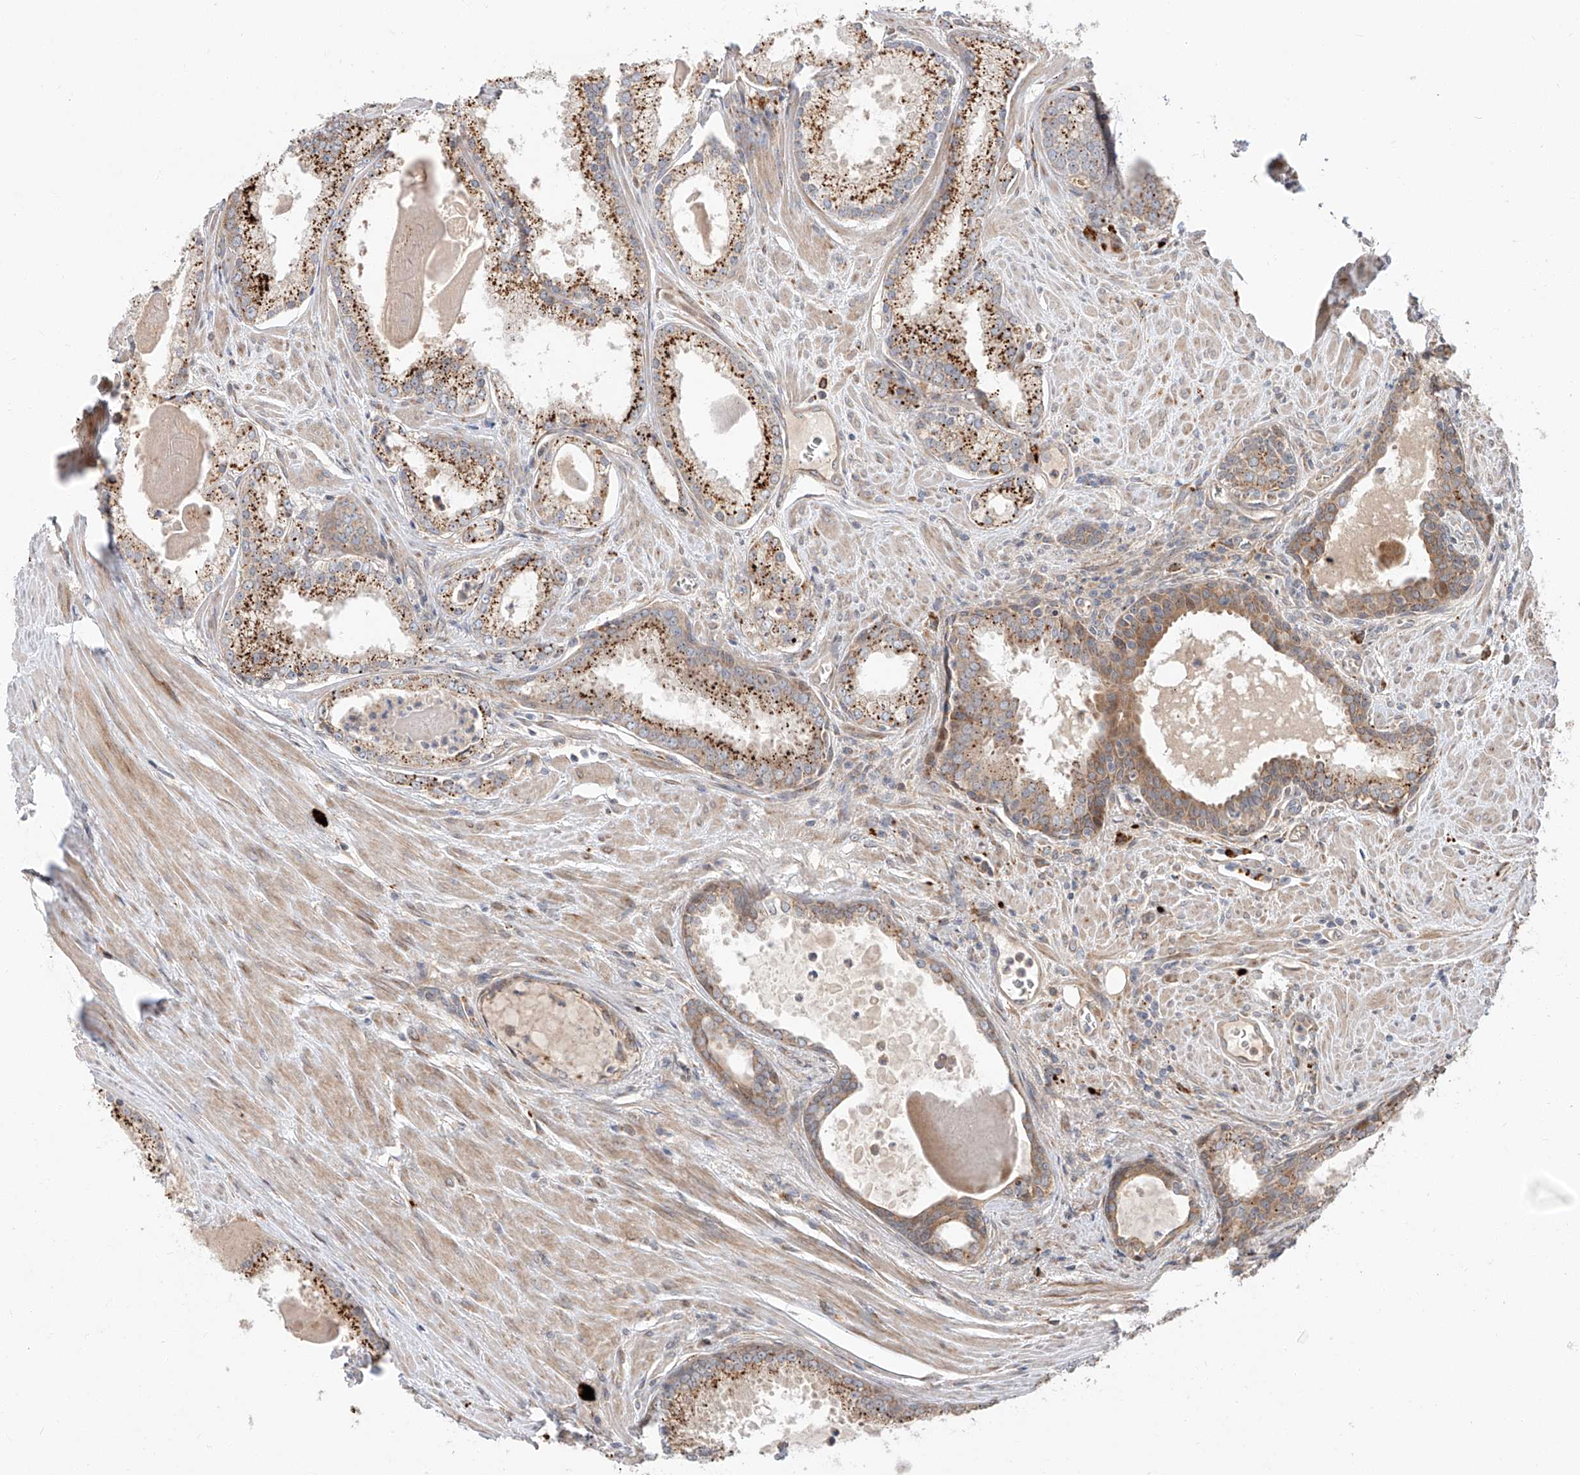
{"staining": {"intensity": "moderate", "quantity": ">75%", "location": "cytoplasmic/membranous"}, "tissue": "prostate cancer", "cell_type": "Tumor cells", "image_type": "cancer", "snomed": [{"axis": "morphology", "description": "Adenocarcinoma, Low grade"}, {"axis": "topography", "description": "Prostate"}], "caption": "DAB (3,3'-diaminobenzidine) immunohistochemical staining of prostate cancer (low-grade adenocarcinoma) shows moderate cytoplasmic/membranous protein expression in about >75% of tumor cells.", "gene": "DIRAS3", "patient": {"sex": "male", "age": 54}}